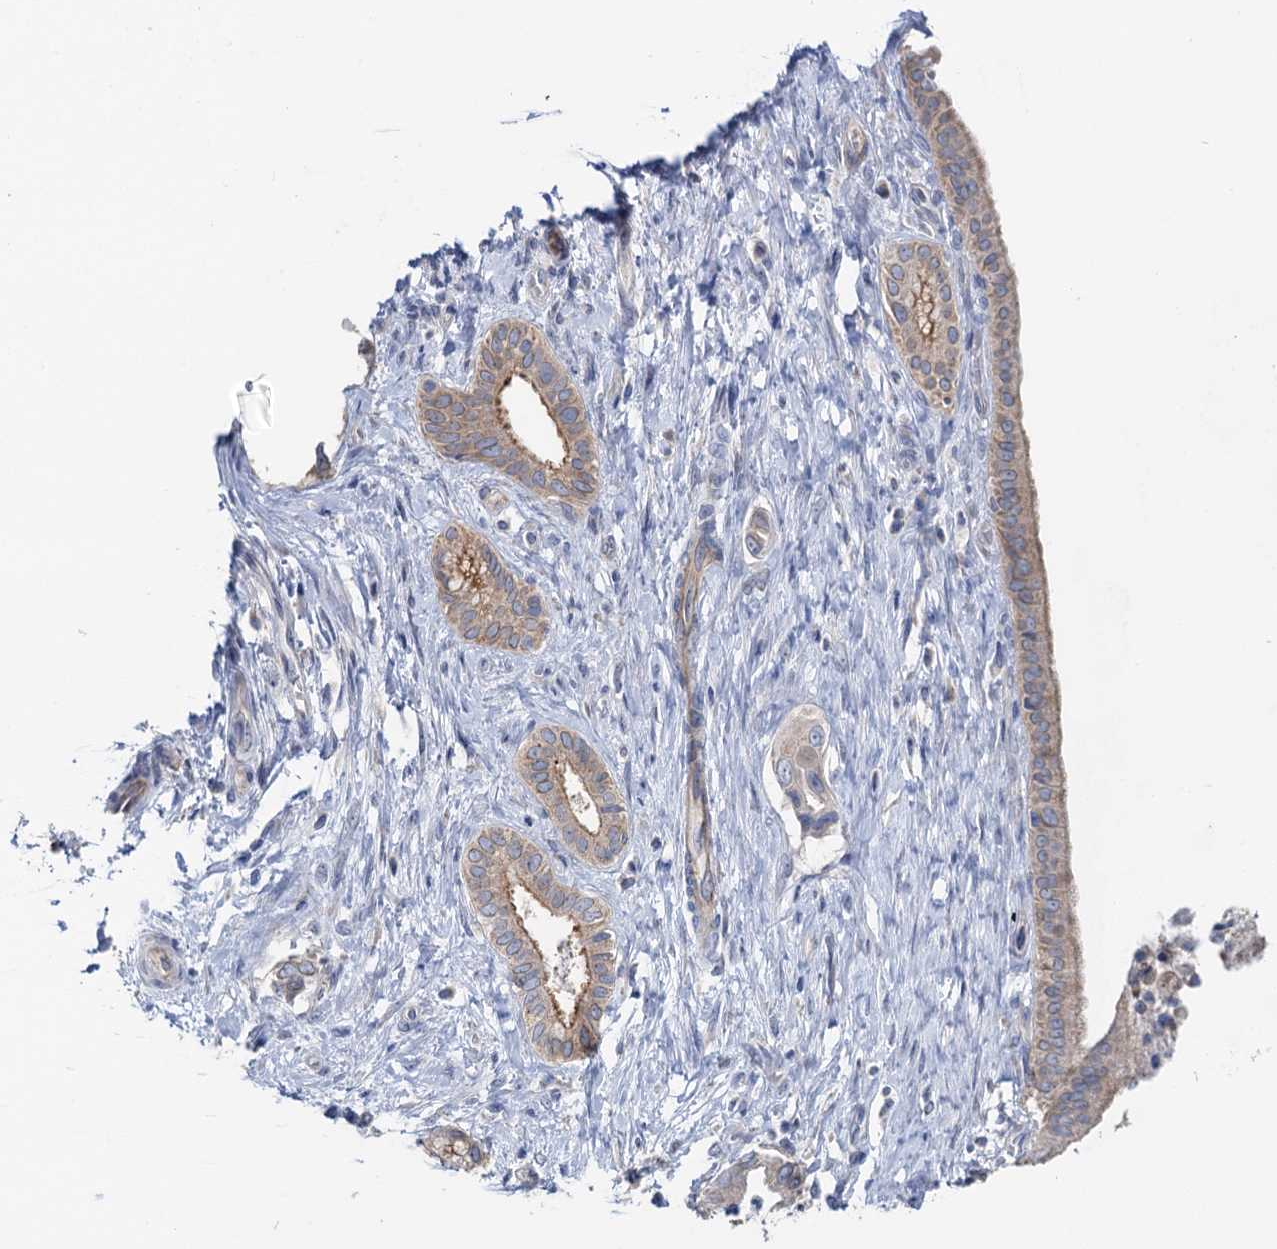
{"staining": {"intensity": "strong", "quantity": "<25%", "location": "cytoplasmic/membranous"}, "tissue": "pancreatic cancer", "cell_type": "Tumor cells", "image_type": "cancer", "snomed": [{"axis": "morphology", "description": "Adenocarcinoma, NOS"}, {"axis": "topography", "description": "Pancreas"}], "caption": "This histopathology image displays immunohistochemistry staining of pancreatic cancer (adenocarcinoma), with medium strong cytoplasmic/membranous expression in approximately <25% of tumor cells.", "gene": "PLLP", "patient": {"sex": "female", "age": 55}}